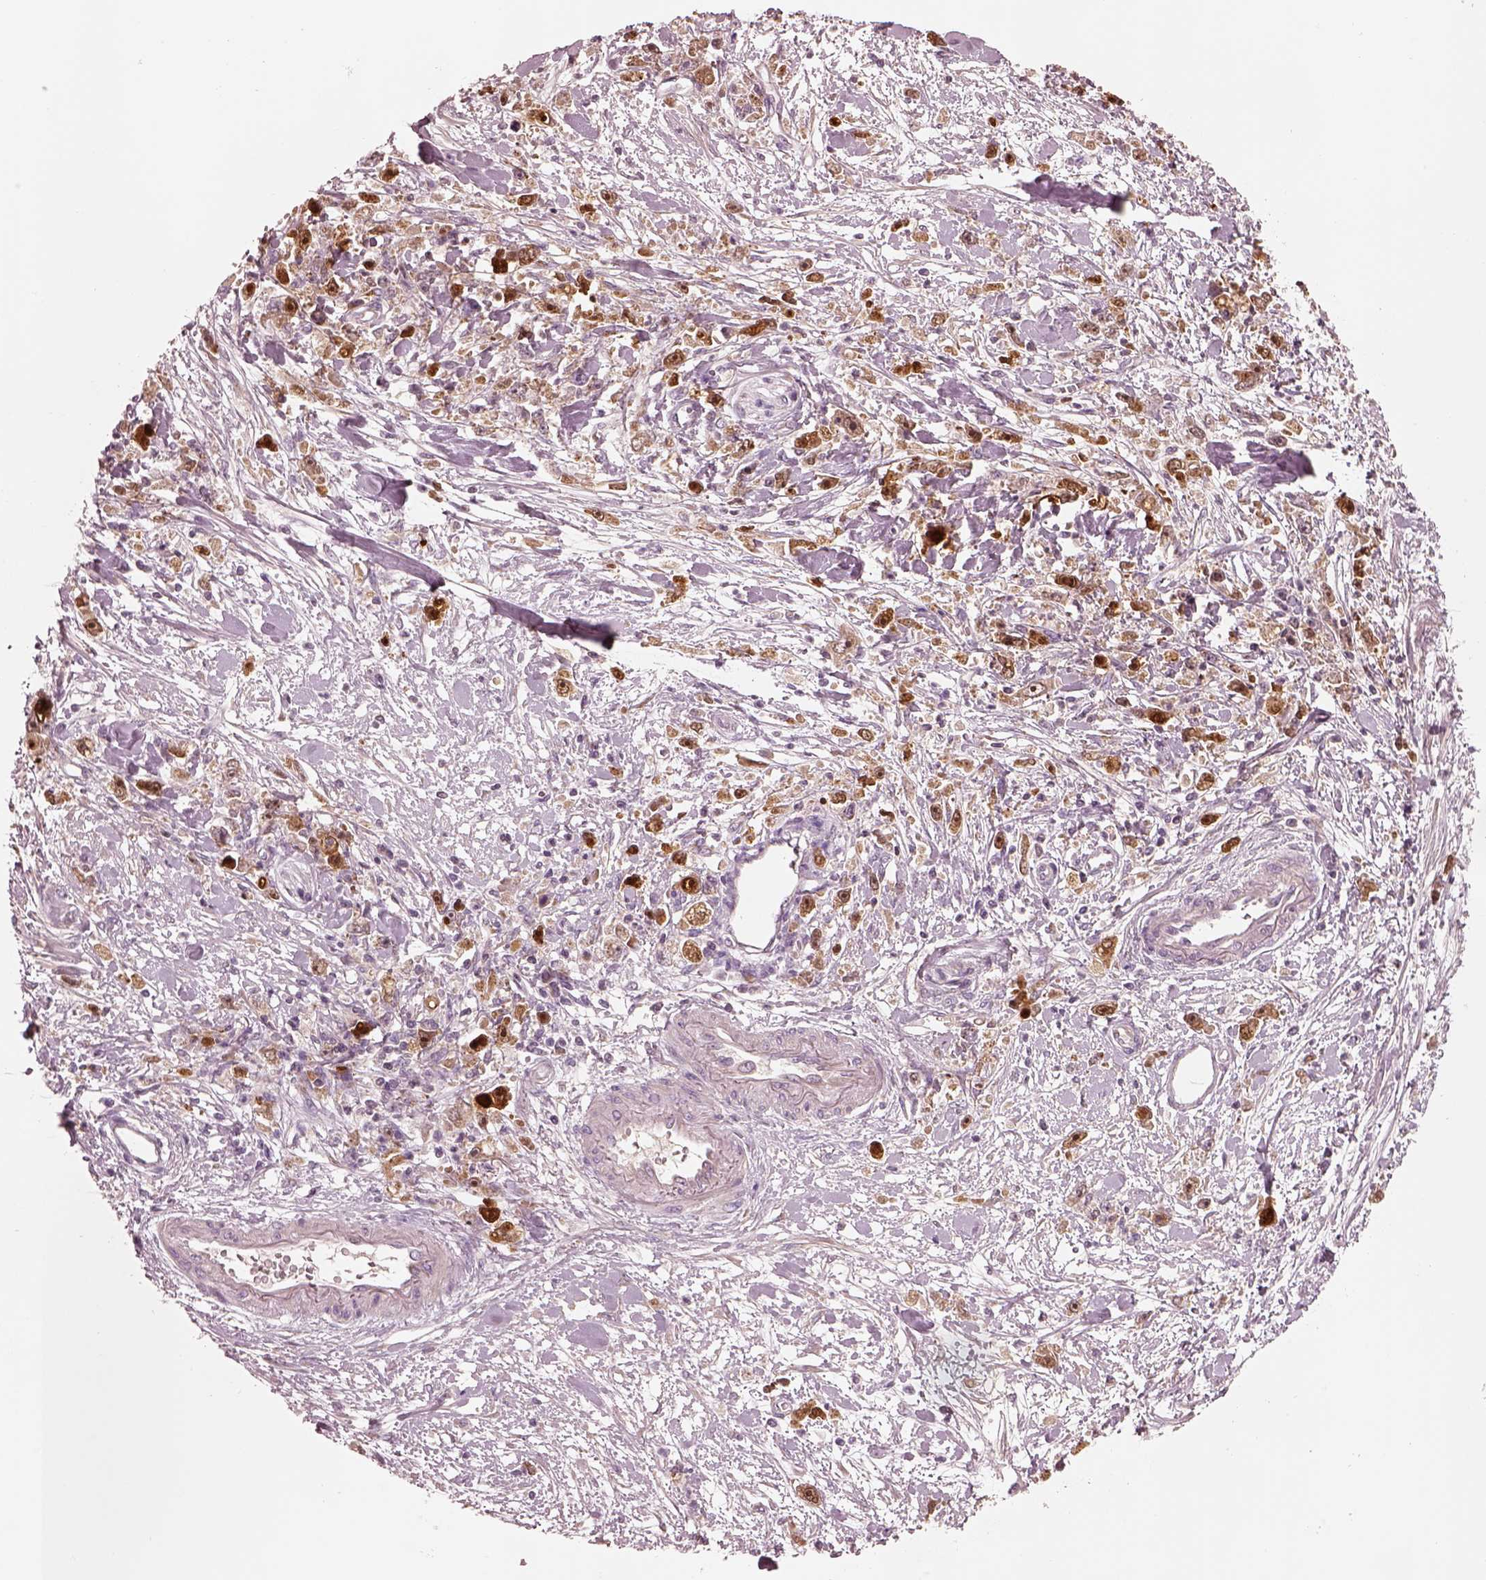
{"staining": {"intensity": "strong", "quantity": "25%-75%", "location": "cytoplasmic/membranous,nuclear"}, "tissue": "stomach cancer", "cell_type": "Tumor cells", "image_type": "cancer", "snomed": [{"axis": "morphology", "description": "Adenocarcinoma, NOS"}, {"axis": "topography", "description": "Stomach"}], "caption": "Protein staining reveals strong cytoplasmic/membranous and nuclear expression in about 25%-75% of tumor cells in stomach adenocarcinoma. Nuclei are stained in blue.", "gene": "SDCBP2", "patient": {"sex": "female", "age": 59}}